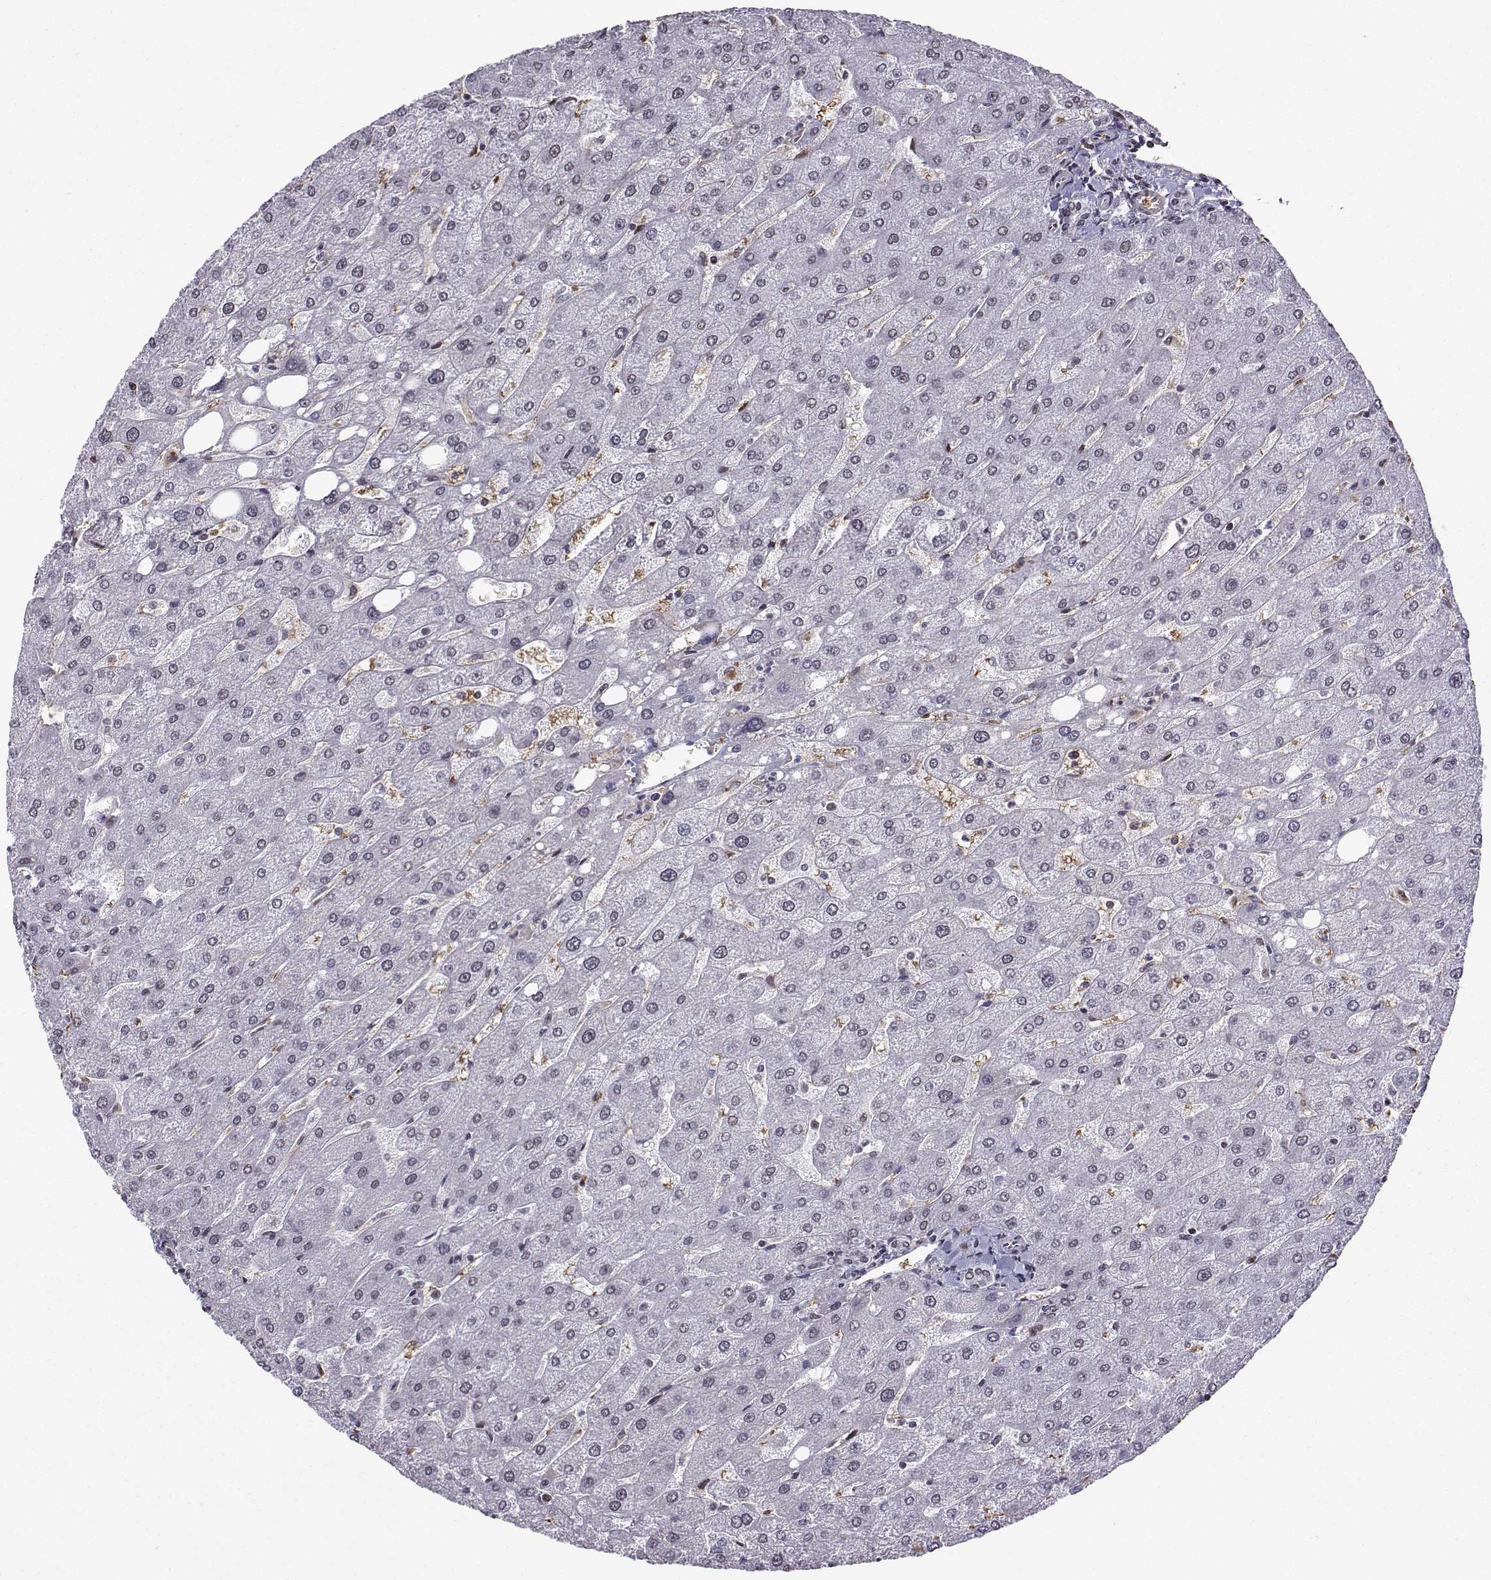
{"staining": {"intensity": "negative", "quantity": "none", "location": "none"}, "tissue": "liver", "cell_type": "Cholangiocytes", "image_type": "normal", "snomed": [{"axis": "morphology", "description": "Normal tissue, NOS"}, {"axis": "topography", "description": "Liver"}], "caption": "A high-resolution histopathology image shows immunohistochemistry staining of unremarkable liver, which shows no significant positivity in cholangiocytes. The staining was performed using DAB (3,3'-diaminobenzidine) to visualize the protein expression in brown, while the nuclei were stained in blue with hematoxylin (Magnification: 20x).", "gene": "CCNK", "patient": {"sex": "male", "age": 67}}